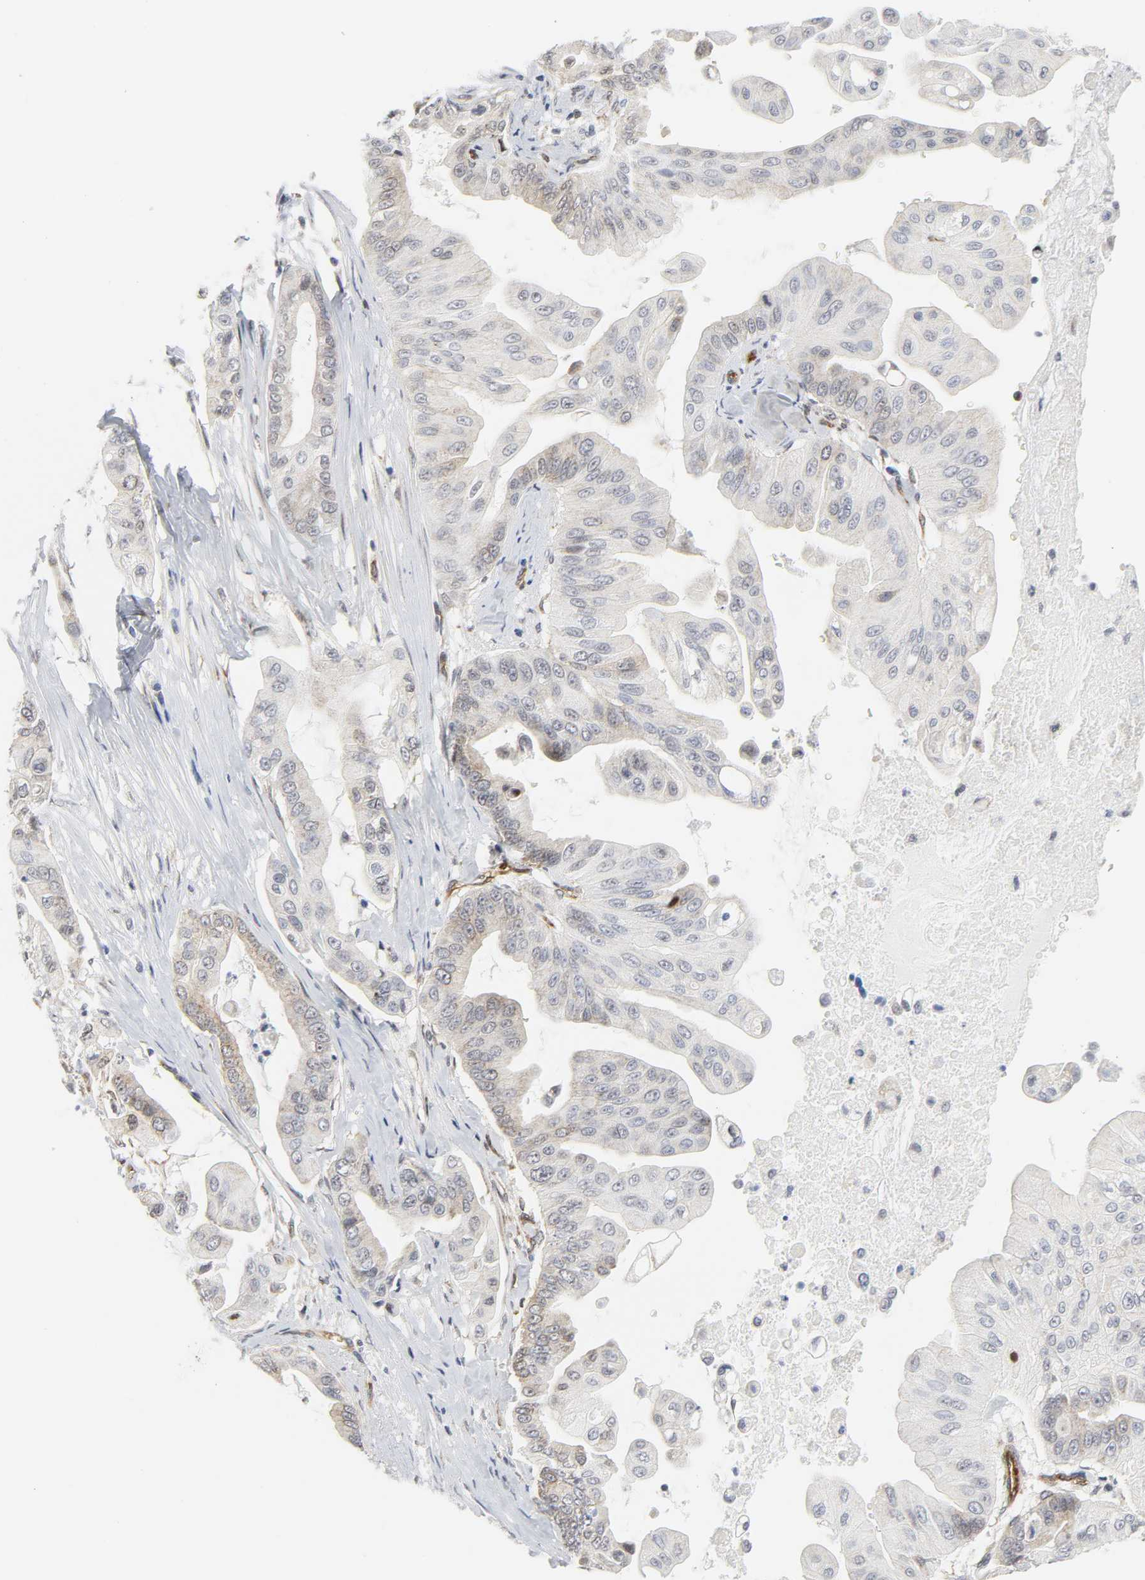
{"staining": {"intensity": "weak", "quantity": "<25%", "location": "cytoplasmic/membranous"}, "tissue": "pancreatic cancer", "cell_type": "Tumor cells", "image_type": "cancer", "snomed": [{"axis": "morphology", "description": "Adenocarcinoma, NOS"}, {"axis": "topography", "description": "Pancreas"}], "caption": "Tumor cells are negative for brown protein staining in pancreatic cancer.", "gene": "DOCK1", "patient": {"sex": "female", "age": 75}}